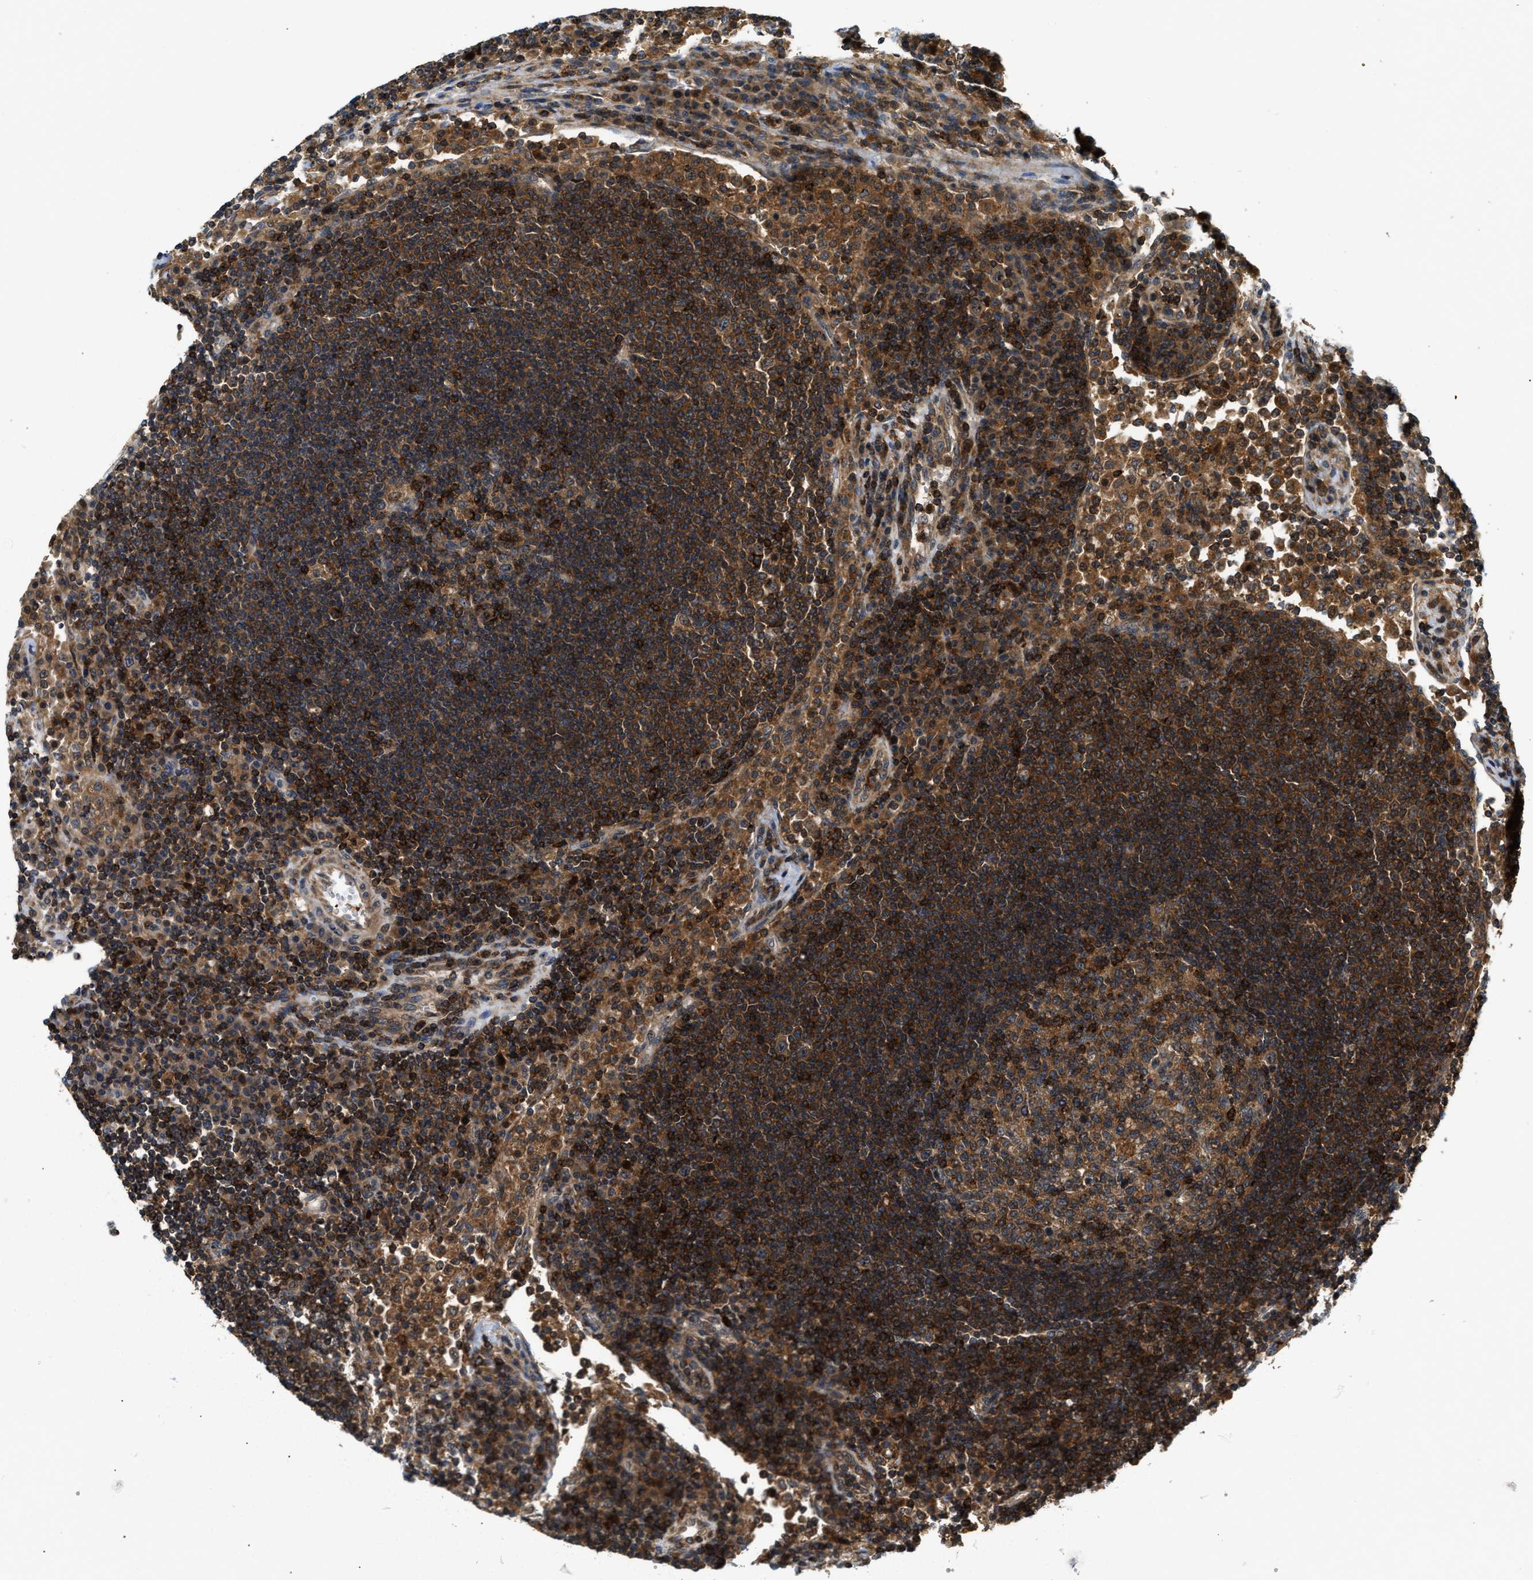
{"staining": {"intensity": "moderate", "quantity": ">75%", "location": "cytoplasmic/membranous"}, "tissue": "lymph node", "cell_type": "Germinal center cells", "image_type": "normal", "snomed": [{"axis": "morphology", "description": "Normal tissue, NOS"}, {"axis": "topography", "description": "Lymph node"}], "caption": "Protein expression analysis of unremarkable human lymph node reveals moderate cytoplasmic/membranous expression in about >75% of germinal center cells. The protein of interest is stained brown, and the nuclei are stained in blue (DAB IHC with brightfield microscopy, high magnification).", "gene": "SNX5", "patient": {"sex": "female", "age": 53}}